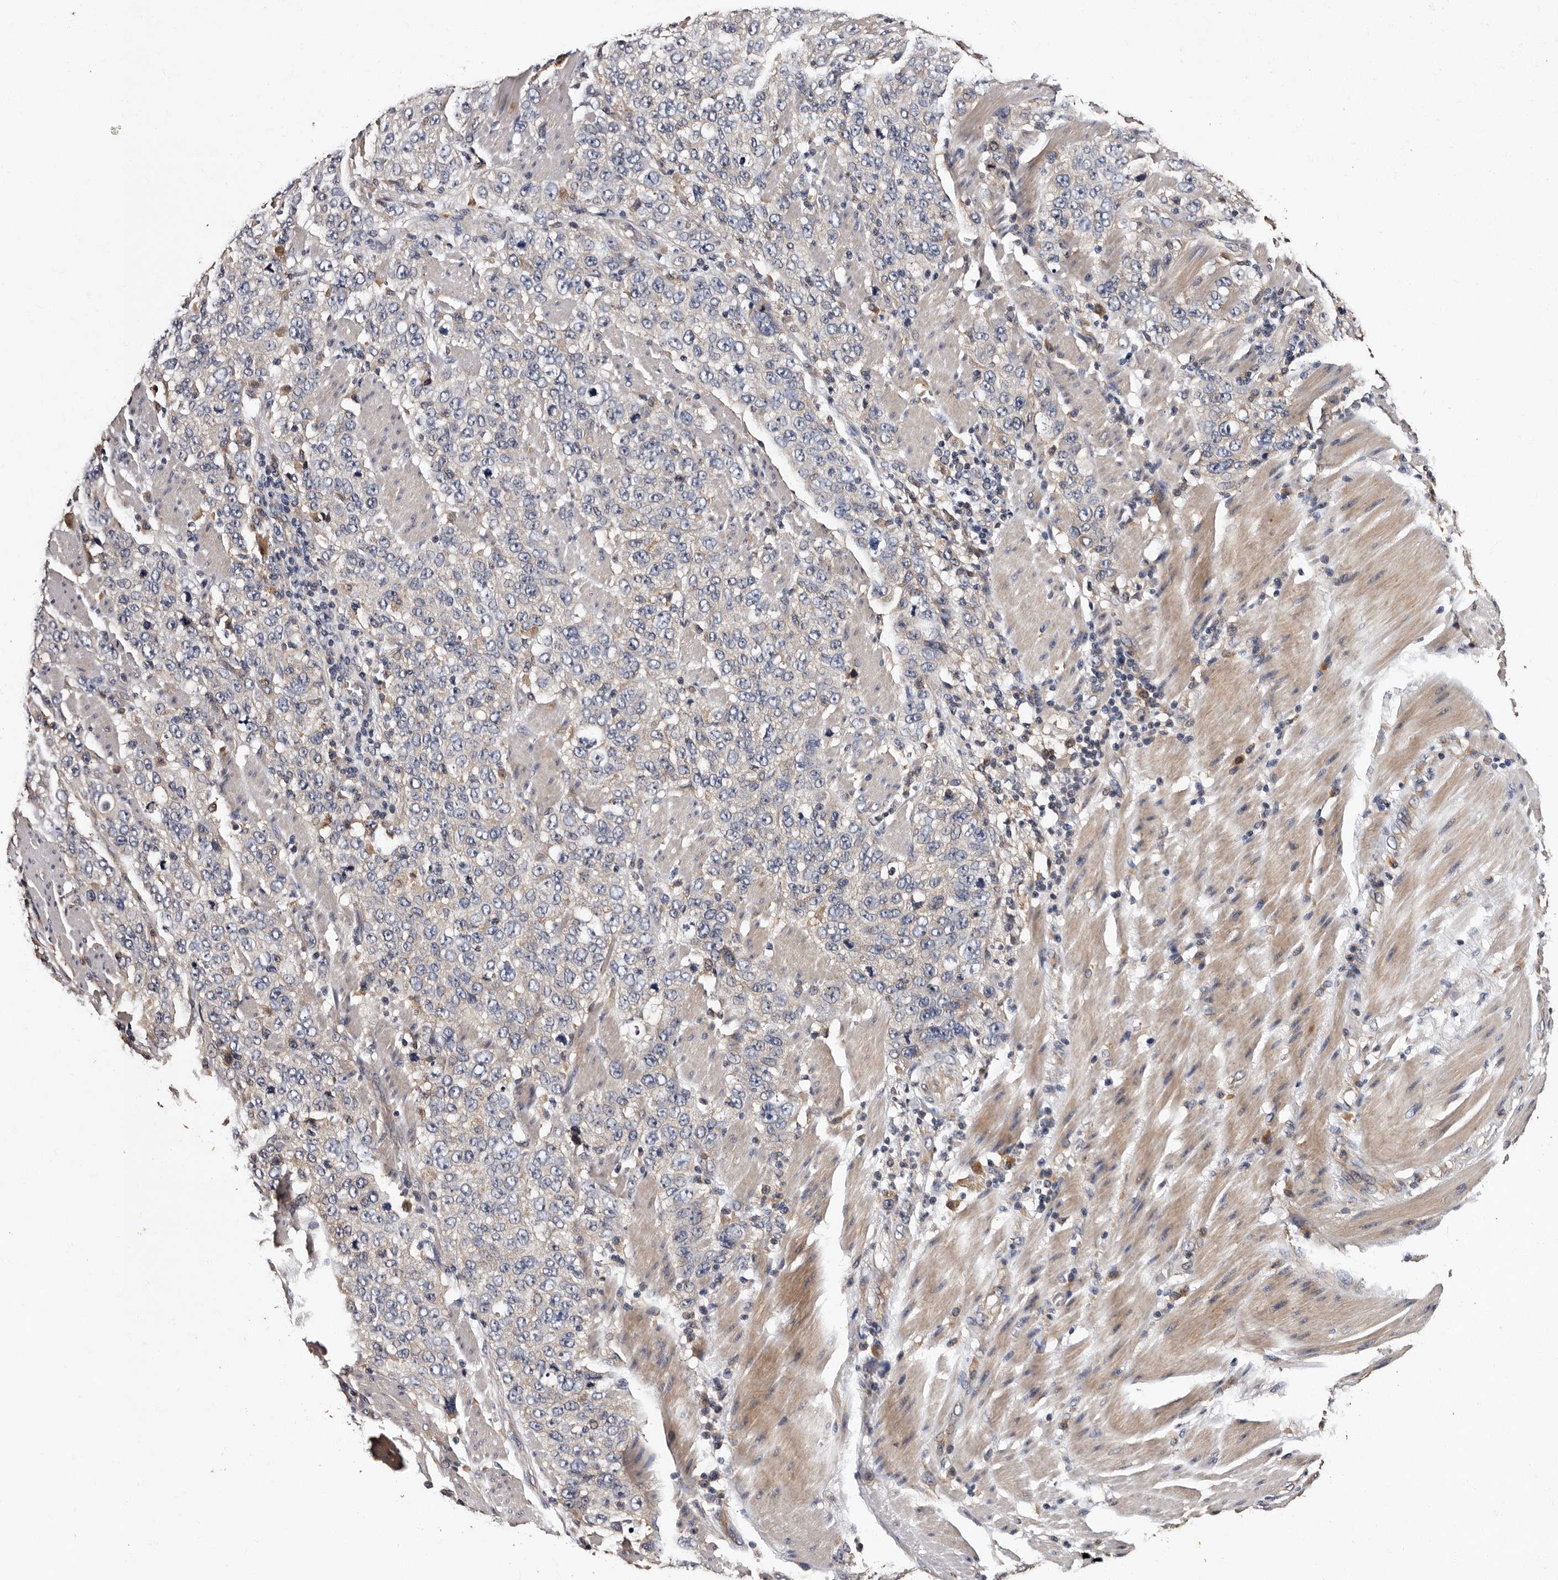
{"staining": {"intensity": "negative", "quantity": "none", "location": "none"}, "tissue": "stomach cancer", "cell_type": "Tumor cells", "image_type": "cancer", "snomed": [{"axis": "morphology", "description": "Adenocarcinoma, NOS"}, {"axis": "topography", "description": "Stomach"}], "caption": "Immunohistochemistry of human stomach cancer (adenocarcinoma) exhibits no staining in tumor cells.", "gene": "ADCK5", "patient": {"sex": "male", "age": 48}}